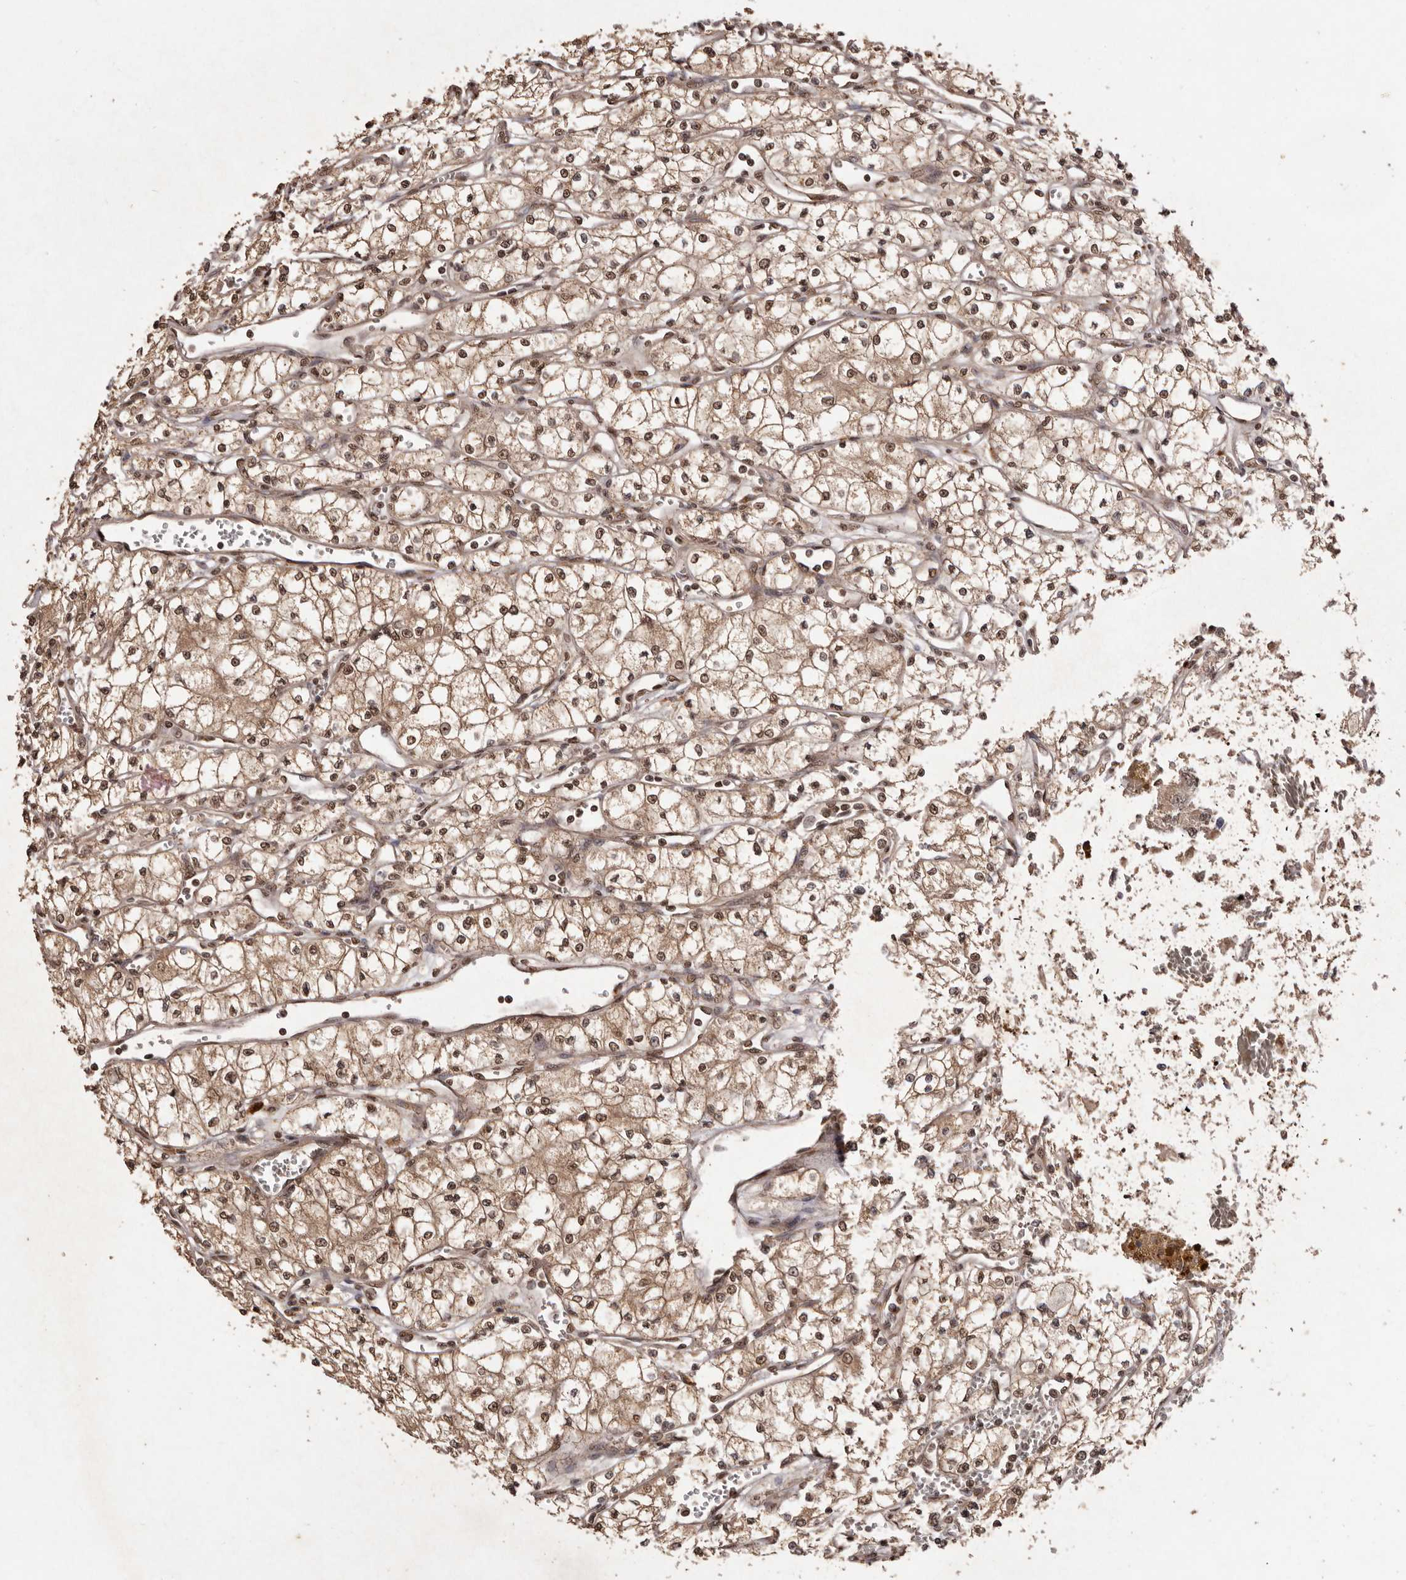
{"staining": {"intensity": "moderate", "quantity": ">75%", "location": "cytoplasmic/membranous,nuclear"}, "tissue": "renal cancer", "cell_type": "Tumor cells", "image_type": "cancer", "snomed": [{"axis": "morphology", "description": "Adenocarcinoma, NOS"}, {"axis": "topography", "description": "Kidney"}], "caption": "Renal adenocarcinoma tissue shows moderate cytoplasmic/membranous and nuclear staining in approximately >75% of tumor cells (IHC, brightfield microscopy, high magnification).", "gene": "NOTCH1", "patient": {"sex": "male", "age": 59}}